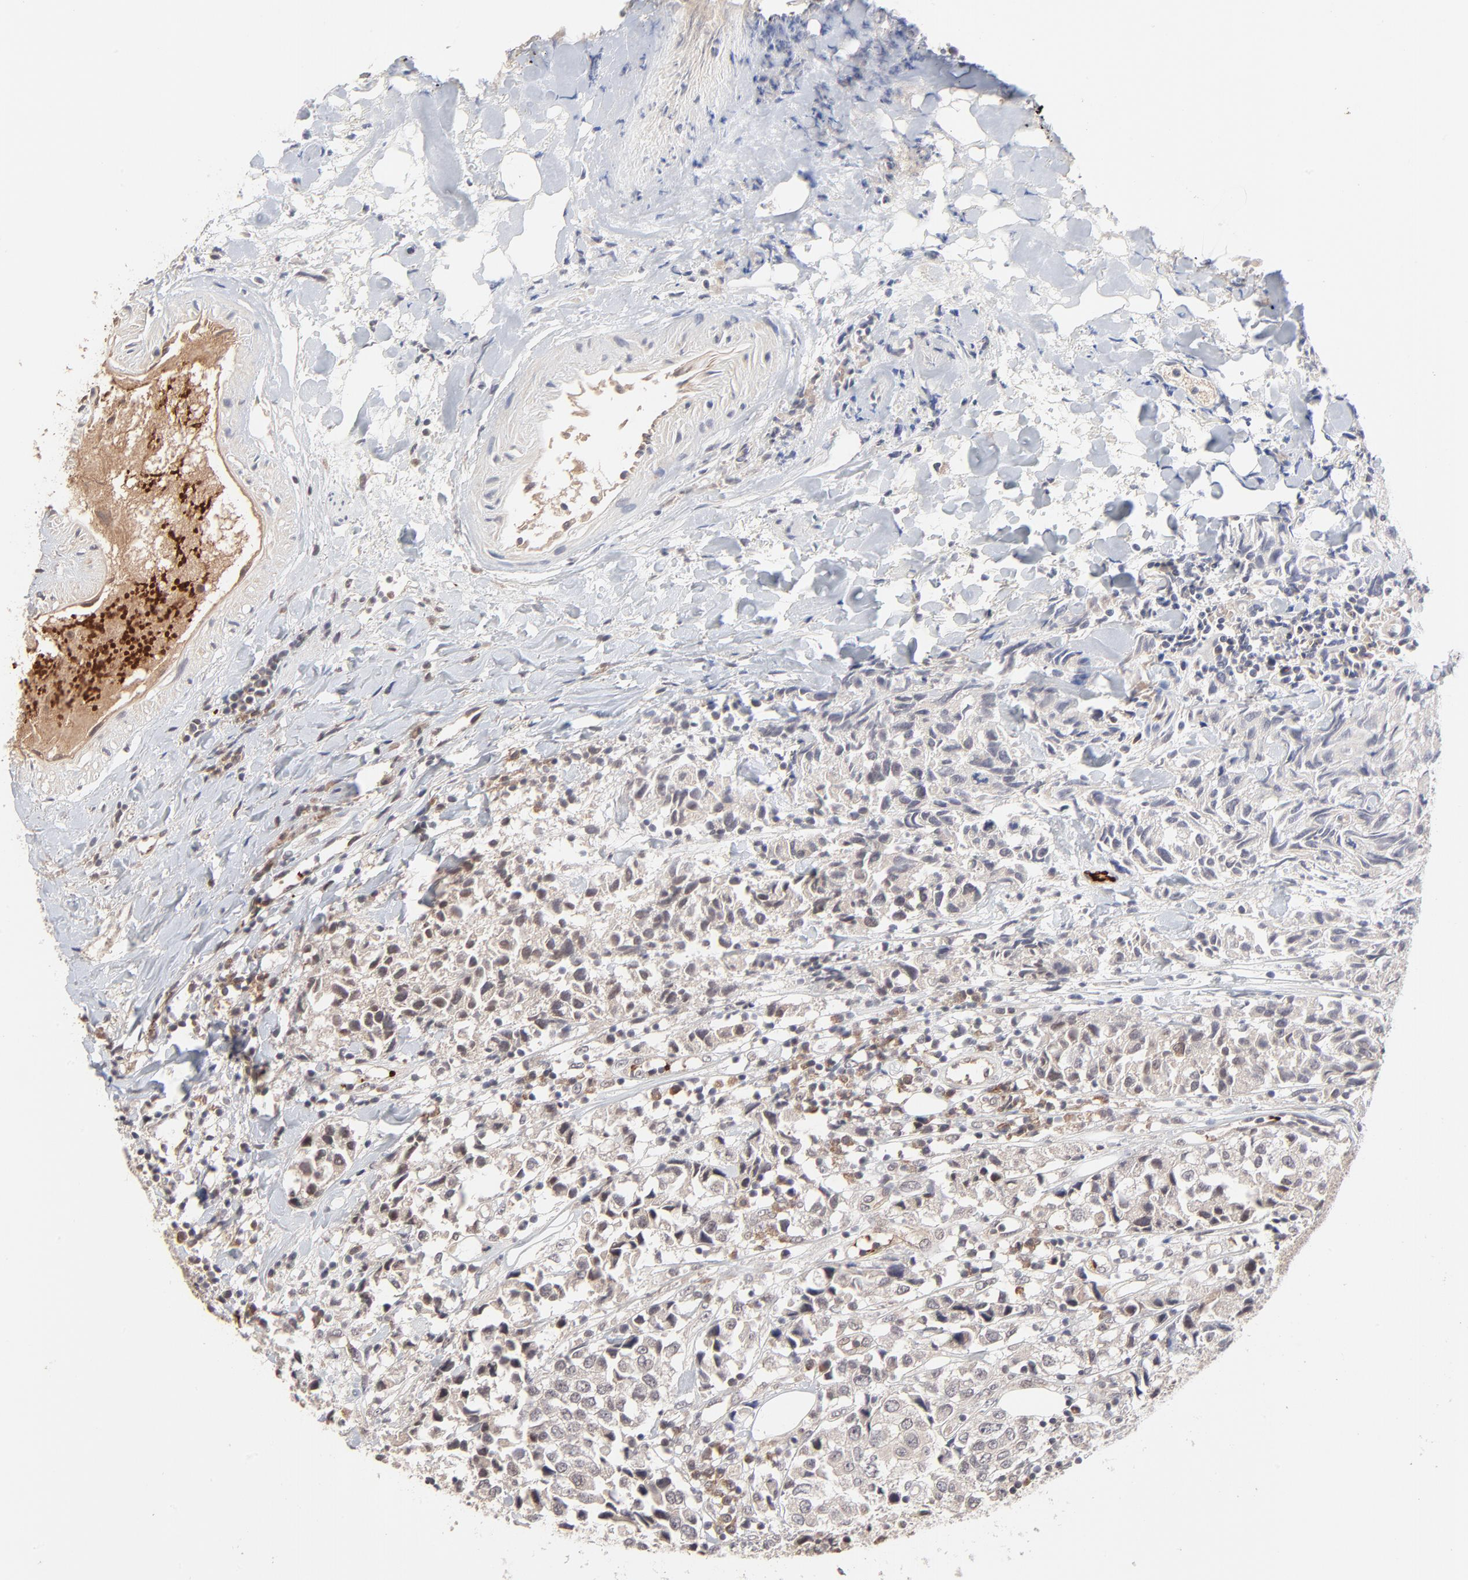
{"staining": {"intensity": "weak", "quantity": "25%-75%", "location": "cytoplasmic/membranous,nuclear"}, "tissue": "urothelial cancer", "cell_type": "Tumor cells", "image_type": "cancer", "snomed": [{"axis": "morphology", "description": "Urothelial carcinoma, High grade"}, {"axis": "topography", "description": "Urinary bladder"}], "caption": "This histopathology image displays immunohistochemistry staining of human high-grade urothelial carcinoma, with low weak cytoplasmic/membranous and nuclear expression in approximately 25%-75% of tumor cells.", "gene": "CASP10", "patient": {"sex": "female", "age": 75}}